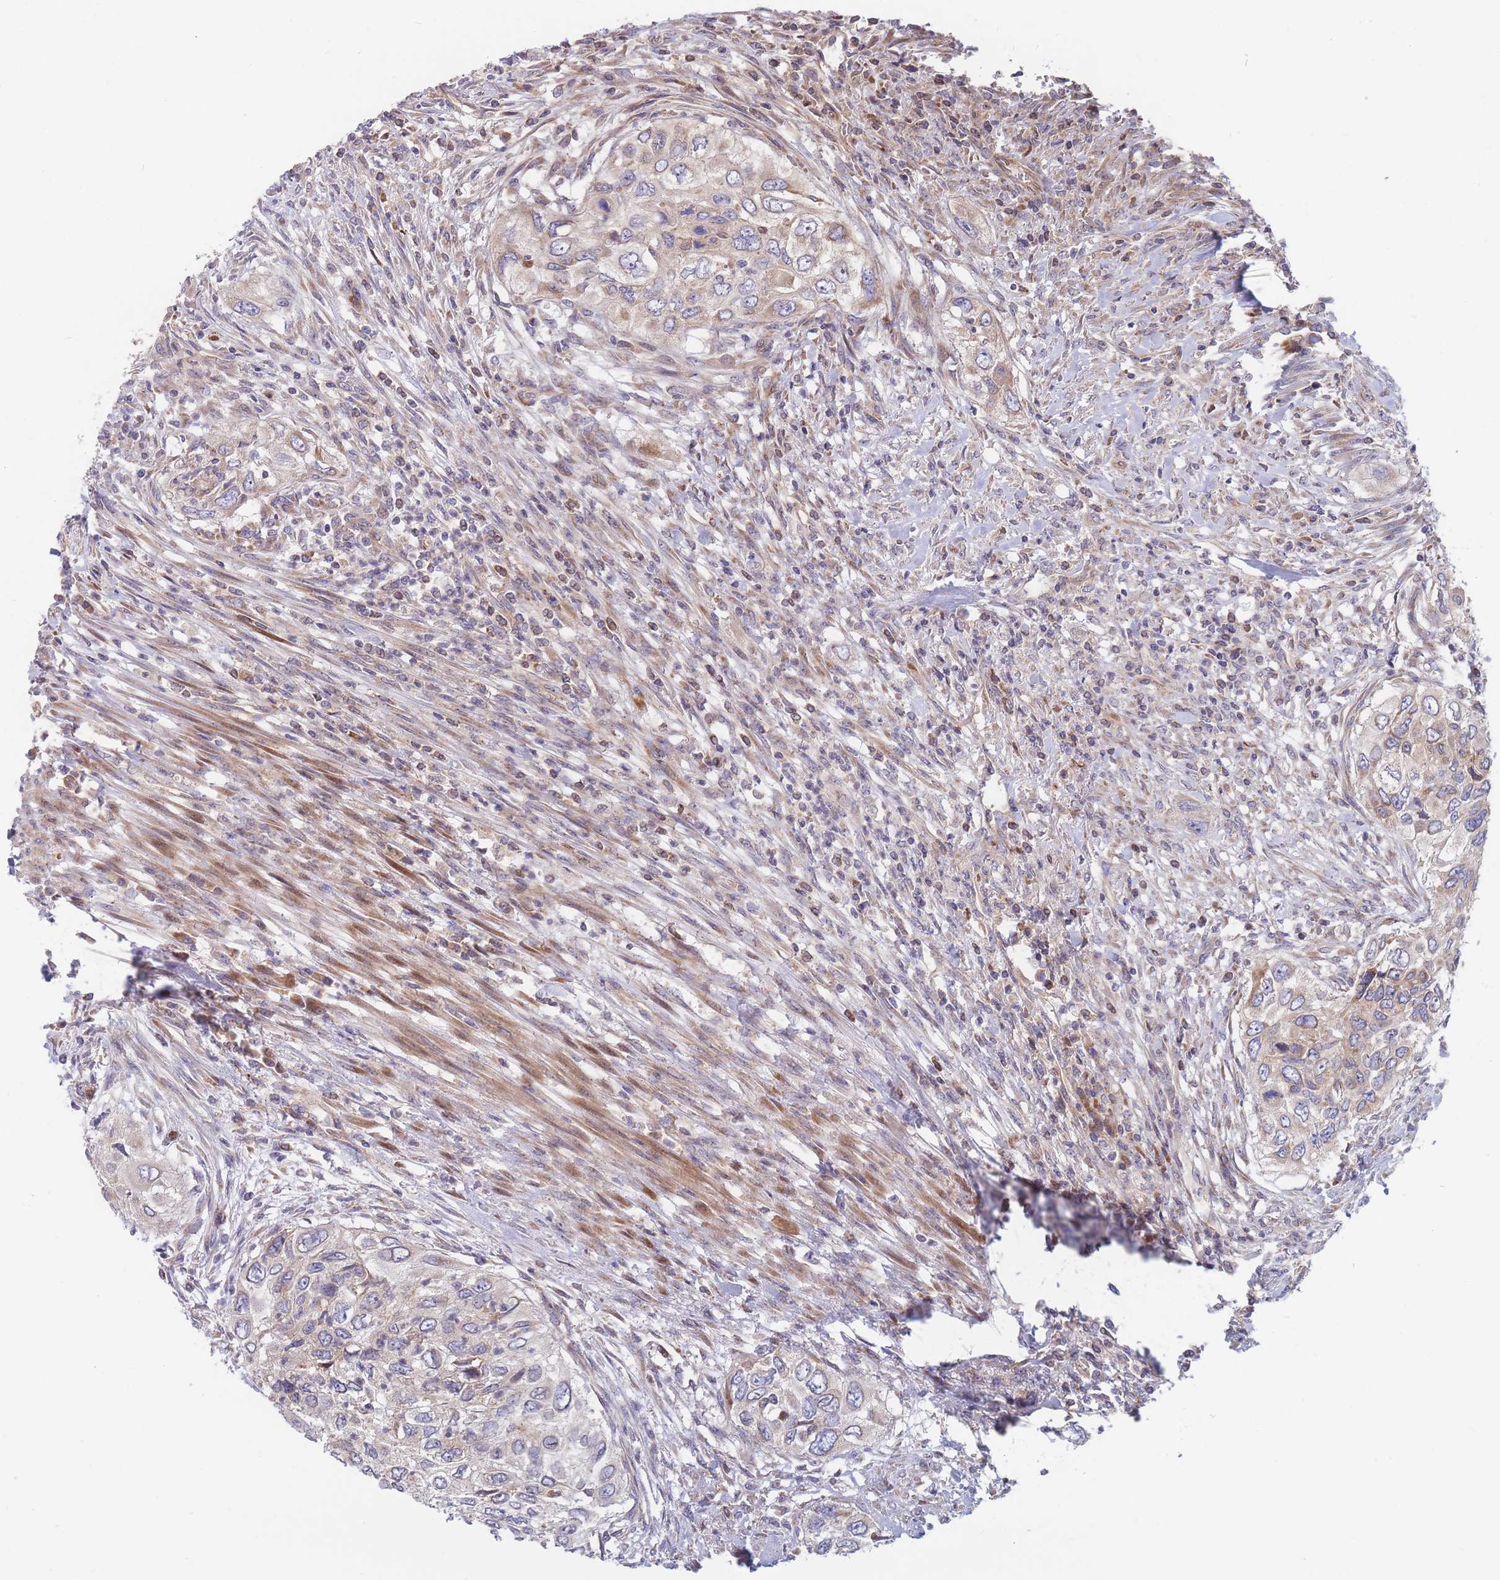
{"staining": {"intensity": "weak", "quantity": "25%-75%", "location": "cytoplasmic/membranous"}, "tissue": "urothelial cancer", "cell_type": "Tumor cells", "image_type": "cancer", "snomed": [{"axis": "morphology", "description": "Urothelial carcinoma, High grade"}, {"axis": "topography", "description": "Urinary bladder"}], "caption": "Protein expression analysis of human urothelial carcinoma (high-grade) reveals weak cytoplasmic/membranous expression in about 25%-75% of tumor cells. The staining was performed using DAB (3,3'-diaminobenzidine) to visualize the protein expression in brown, while the nuclei were stained in blue with hematoxylin (Magnification: 20x).", "gene": "TMEM131L", "patient": {"sex": "female", "age": 60}}